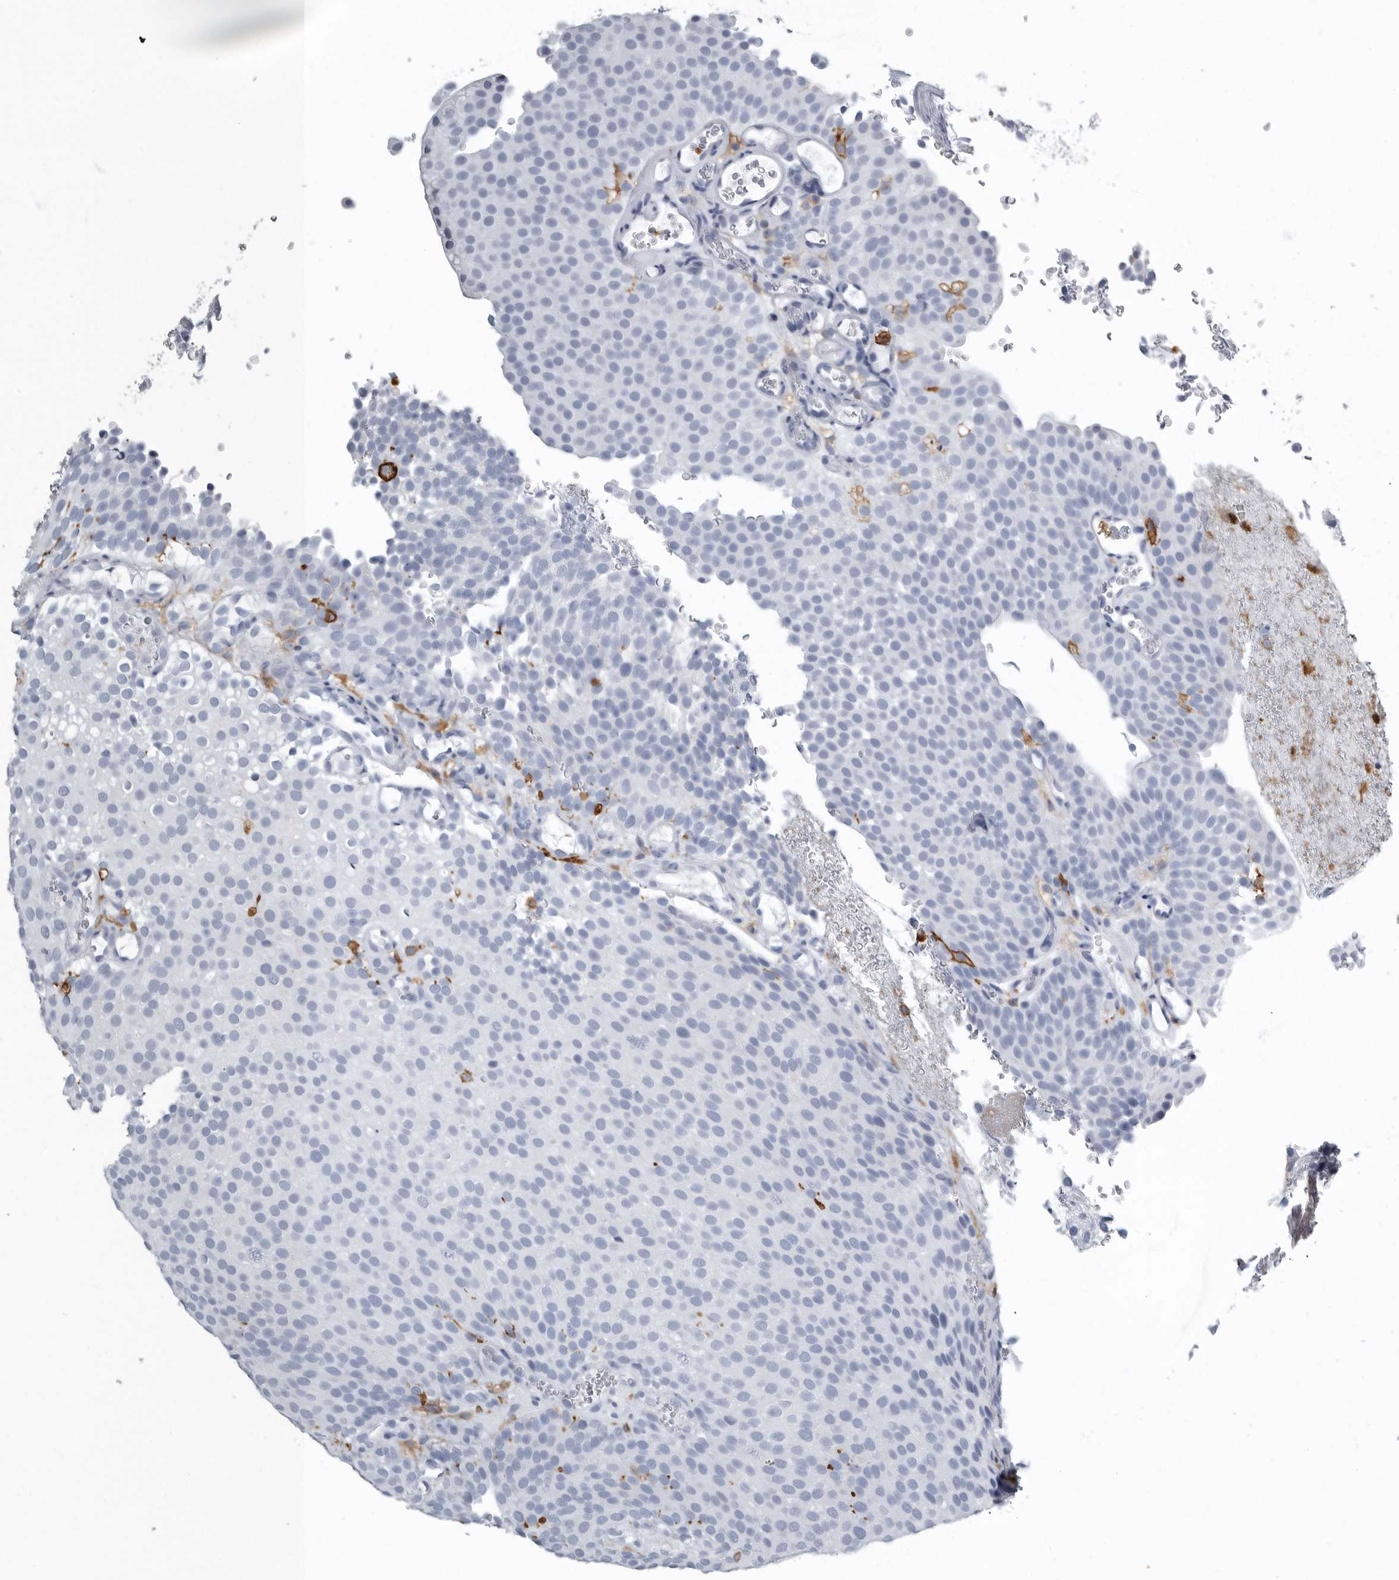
{"staining": {"intensity": "negative", "quantity": "none", "location": "none"}, "tissue": "urothelial cancer", "cell_type": "Tumor cells", "image_type": "cancer", "snomed": [{"axis": "morphology", "description": "Urothelial carcinoma, Low grade"}, {"axis": "topography", "description": "Urinary bladder"}], "caption": "A high-resolution photomicrograph shows immunohistochemistry staining of urothelial carcinoma (low-grade), which displays no significant expression in tumor cells.", "gene": "FCER1G", "patient": {"sex": "male", "age": 78}}